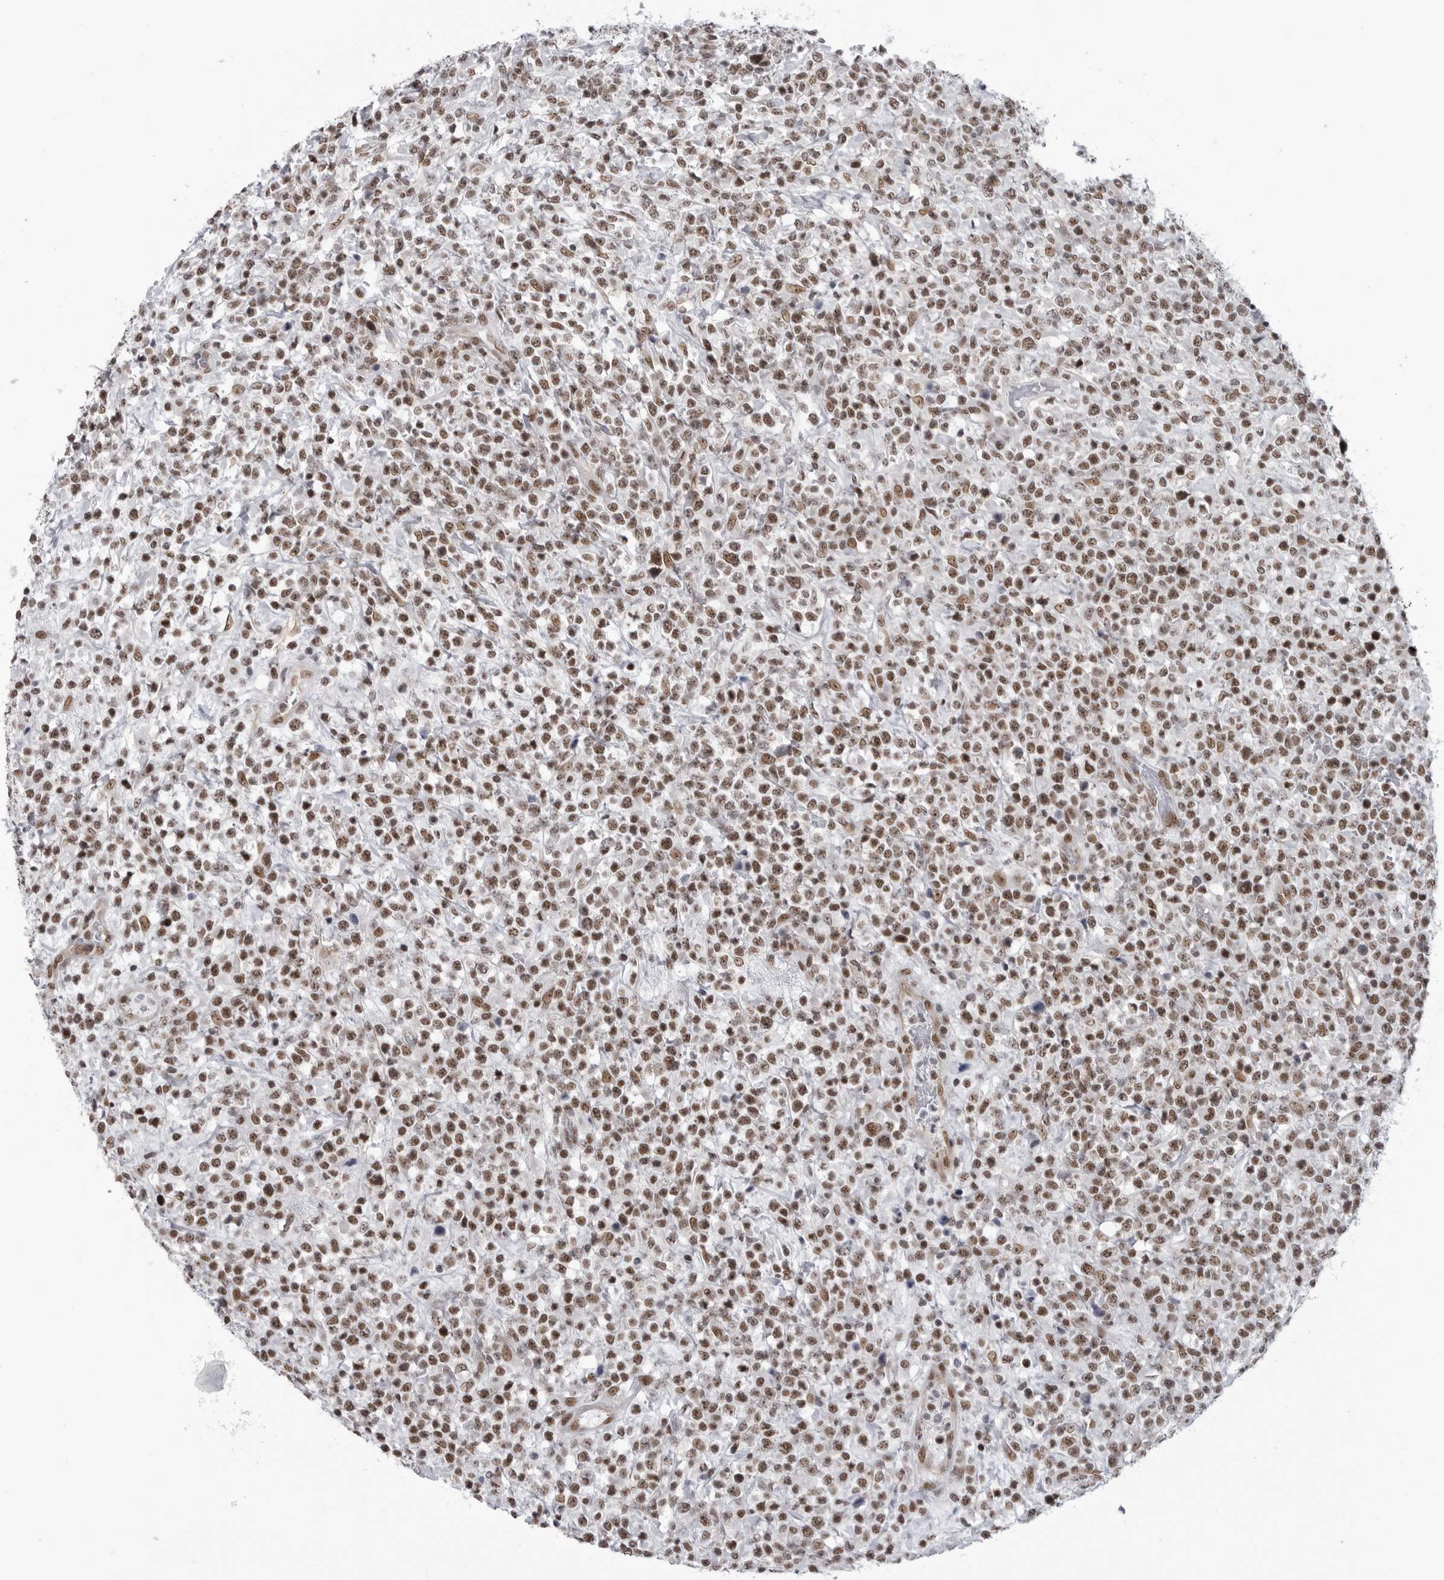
{"staining": {"intensity": "moderate", "quantity": ">75%", "location": "nuclear"}, "tissue": "lymphoma", "cell_type": "Tumor cells", "image_type": "cancer", "snomed": [{"axis": "morphology", "description": "Malignant lymphoma, non-Hodgkin's type, High grade"}, {"axis": "topography", "description": "Colon"}], "caption": "Lymphoma stained with immunohistochemistry displays moderate nuclear staining in about >75% of tumor cells.", "gene": "RNF26", "patient": {"sex": "female", "age": 53}}